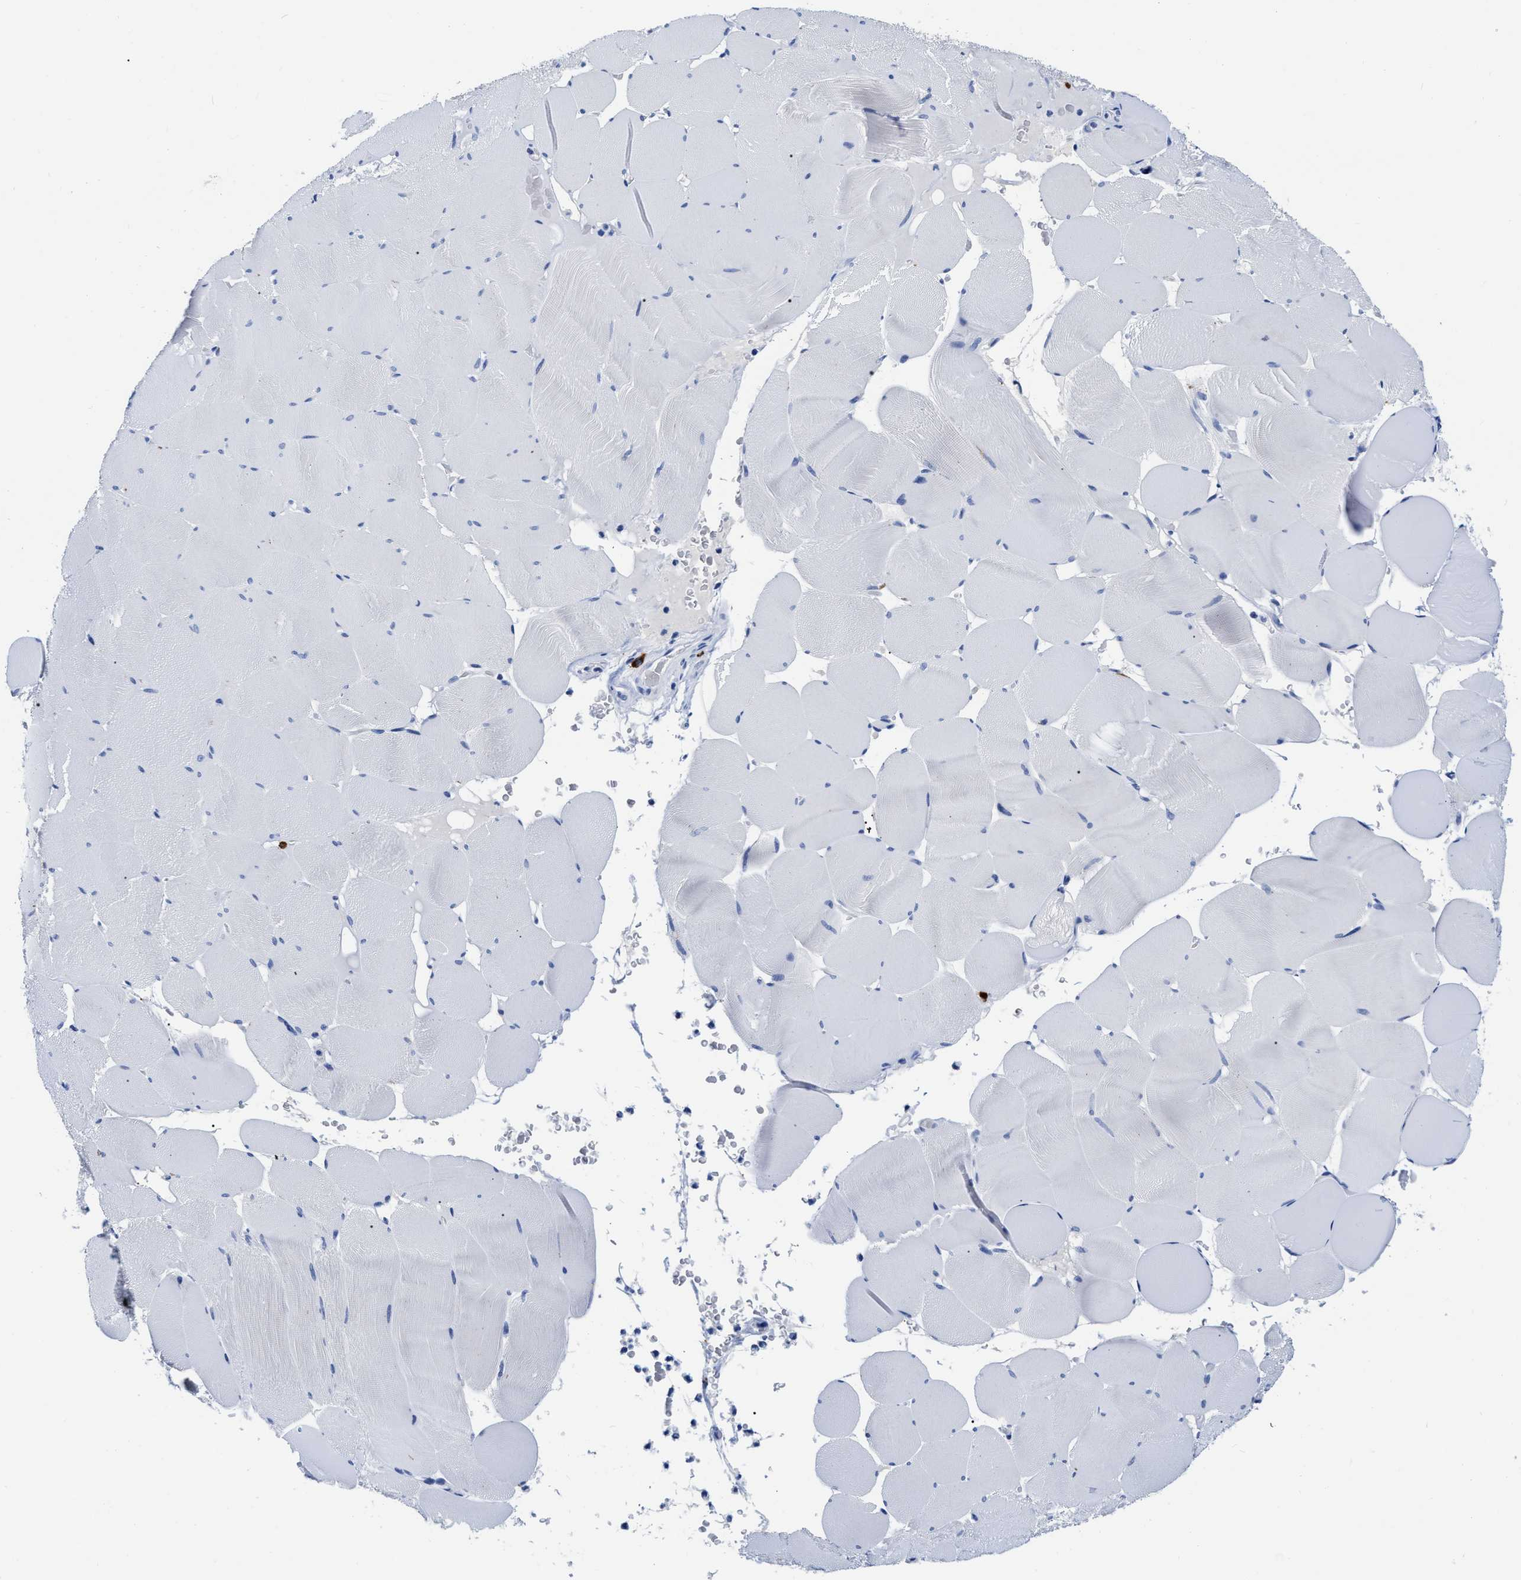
{"staining": {"intensity": "negative", "quantity": "none", "location": "none"}, "tissue": "skeletal muscle", "cell_type": "Myocytes", "image_type": "normal", "snomed": [{"axis": "morphology", "description": "Normal tissue, NOS"}, {"axis": "topography", "description": "Skeletal muscle"}], "caption": "High power microscopy photomicrograph of an IHC photomicrograph of benign skeletal muscle, revealing no significant expression in myocytes.", "gene": "CER1", "patient": {"sex": "male", "age": 62}}